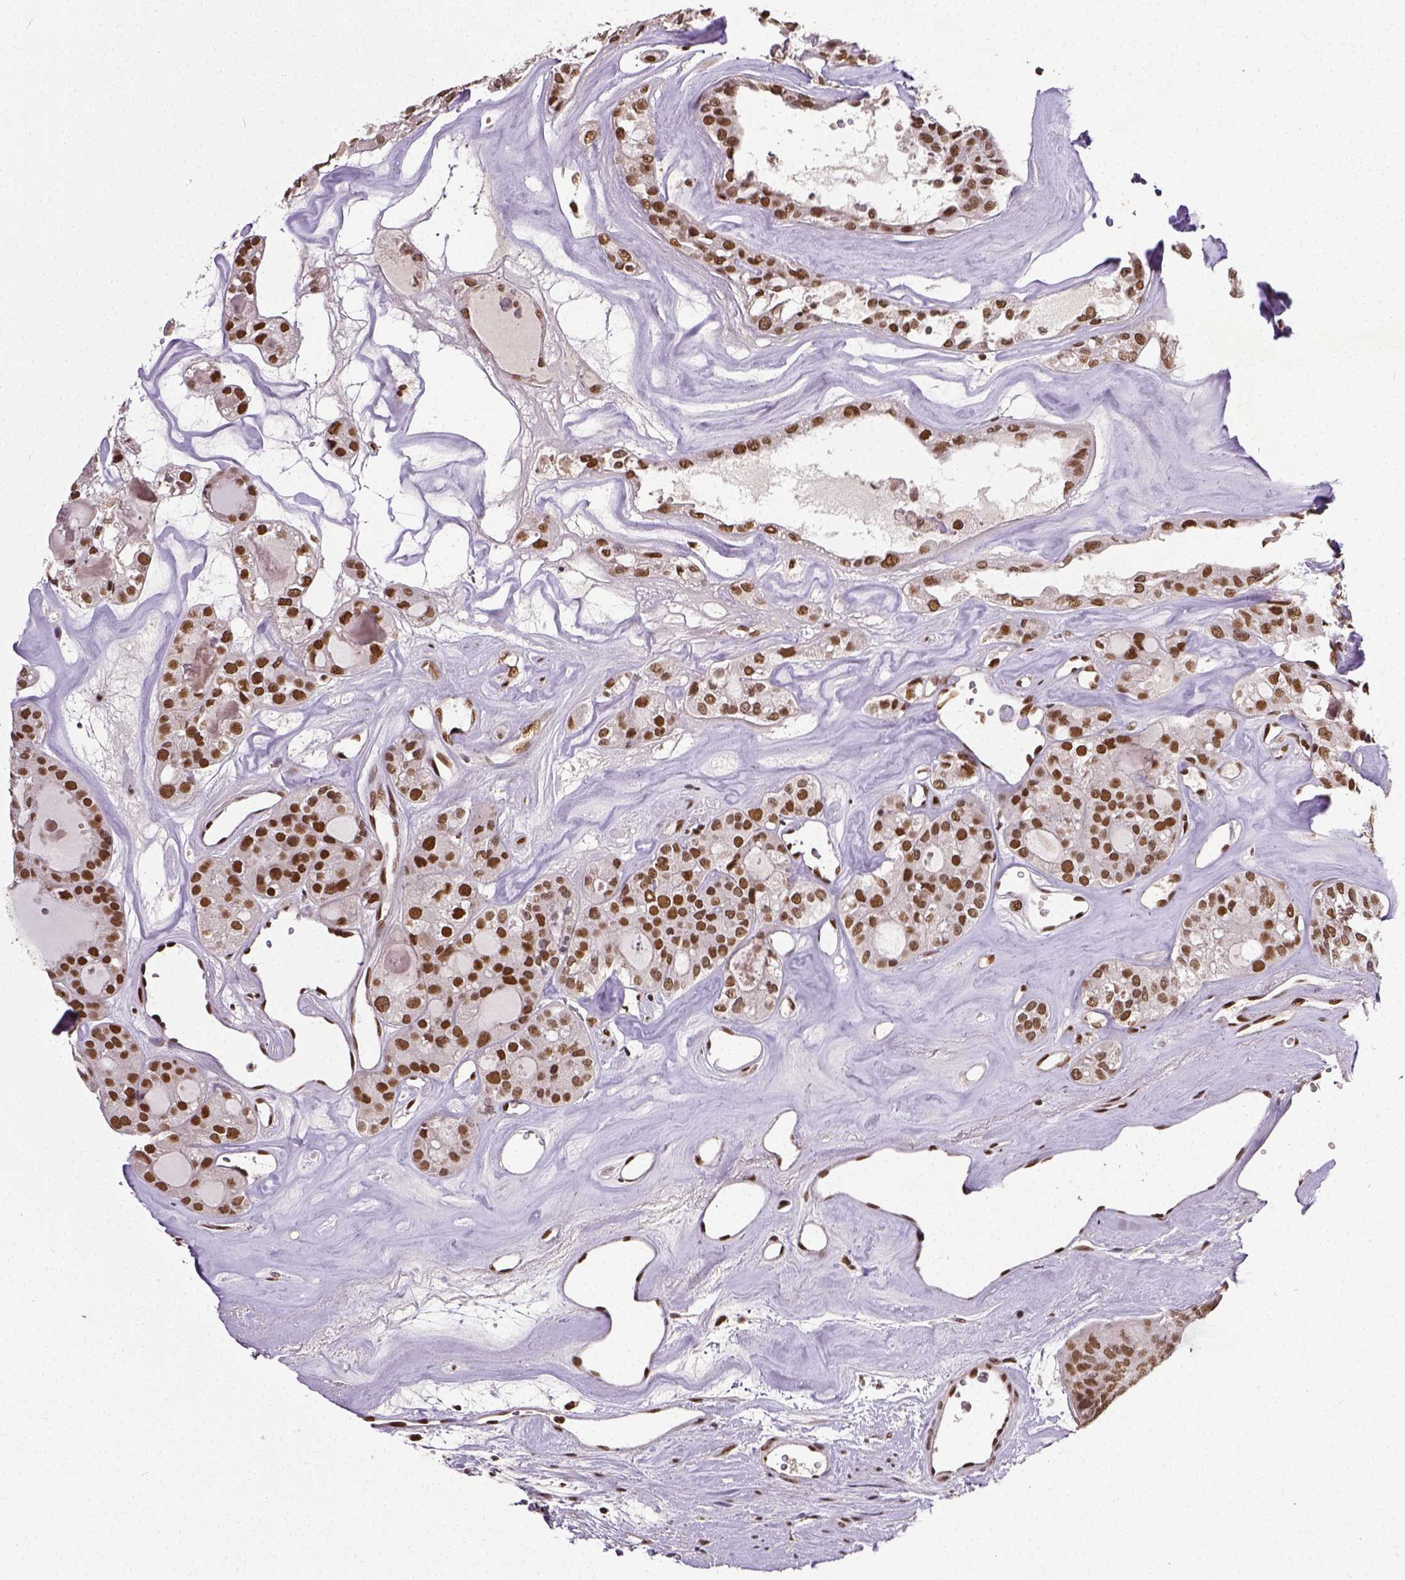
{"staining": {"intensity": "strong", "quantity": "25%-75%", "location": "nuclear"}, "tissue": "thyroid cancer", "cell_type": "Tumor cells", "image_type": "cancer", "snomed": [{"axis": "morphology", "description": "Follicular adenoma carcinoma, NOS"}, {"axis": "topography", "description": "Thyroid gland"}], "caption": "Immunohistochemistry histopathology image of follicular adenoma carcinoma (thyroid) stained for a protein (brown), which displays high levels of strong nuclear expression in about 25%-75% of tumor cells.", "gene": "ATRX", "patient": {"sex": "male", "age": 75}}